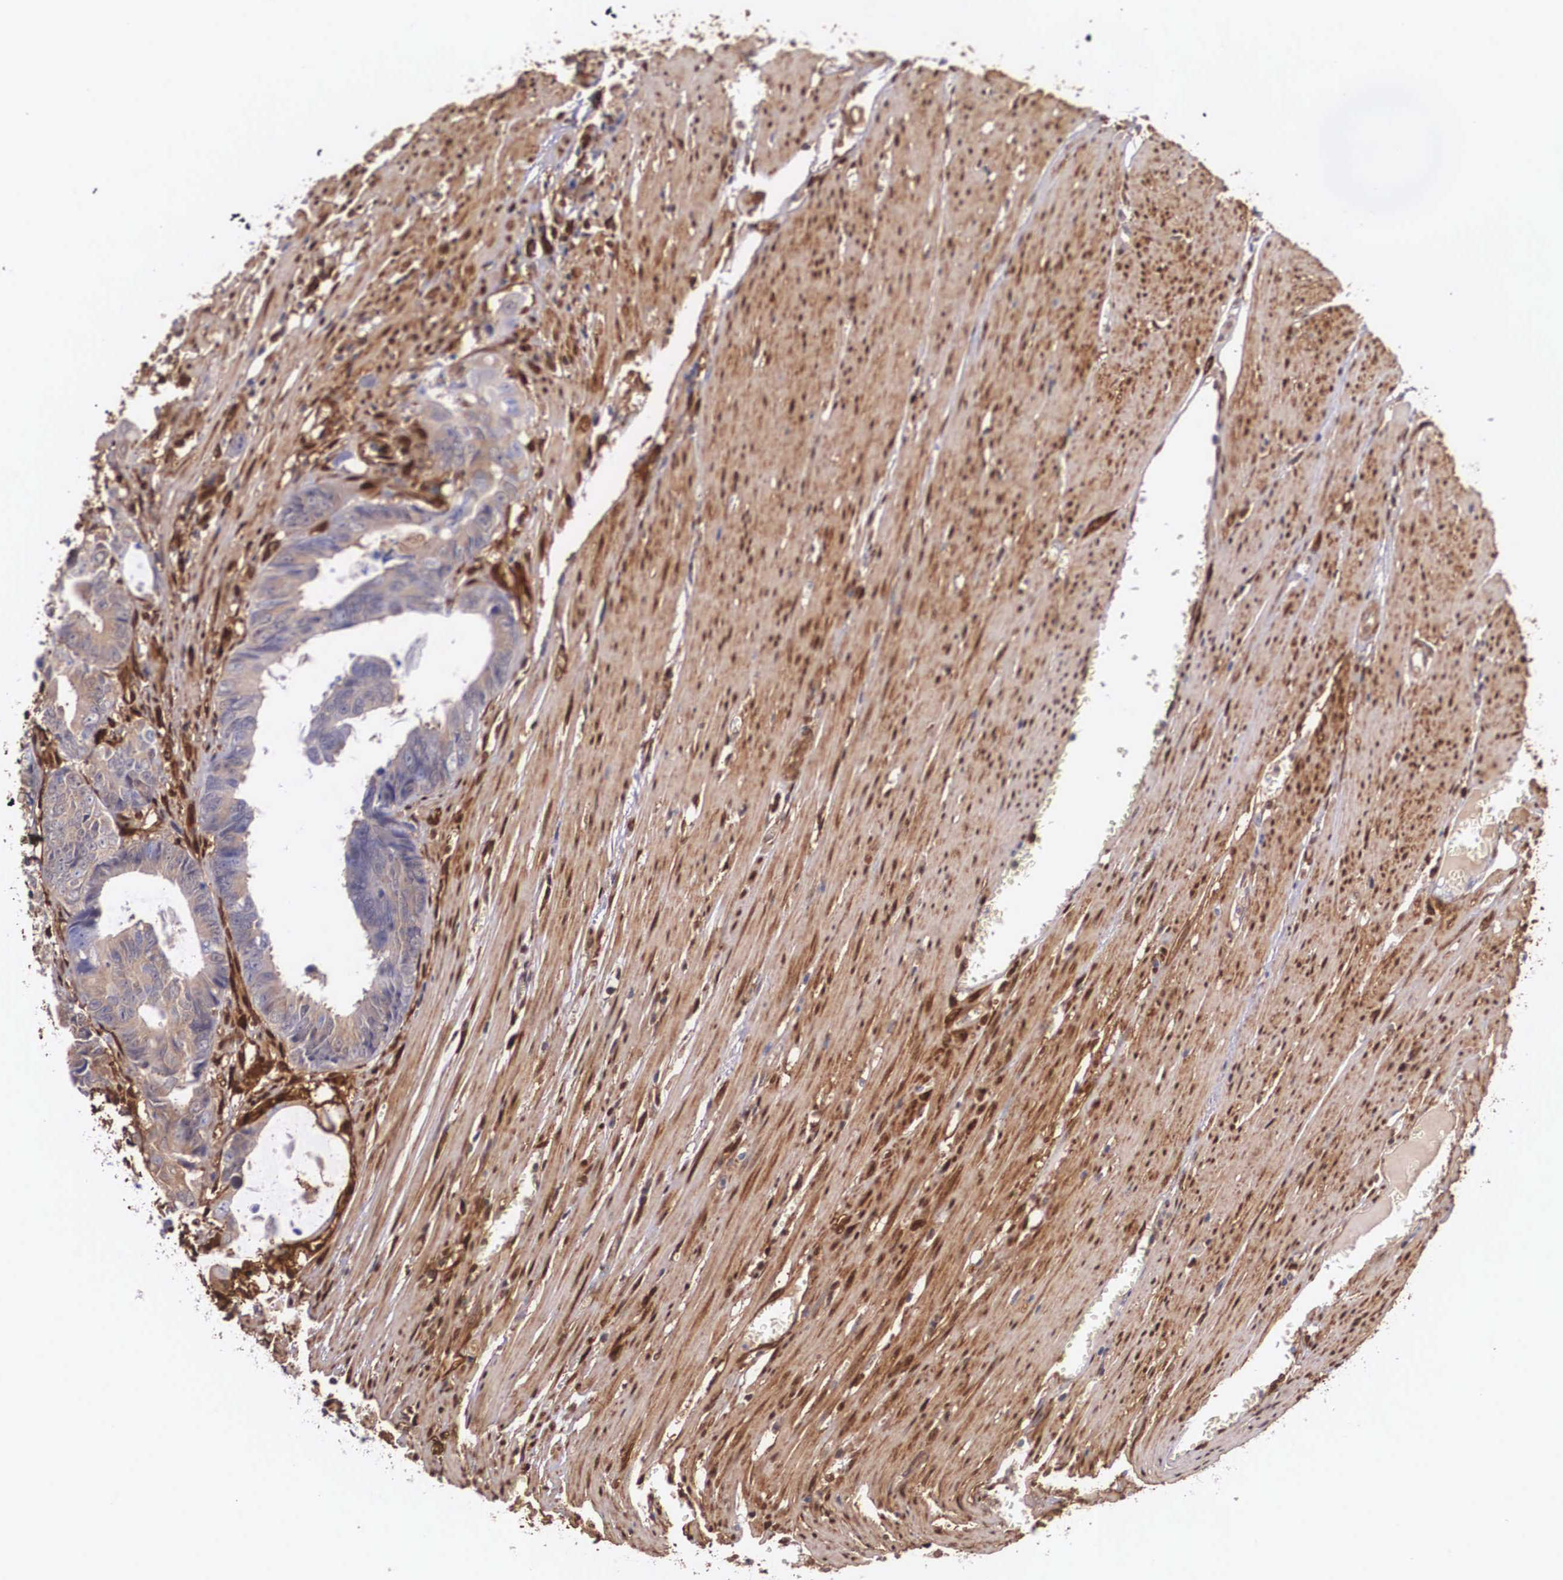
{"staining": {"intensity": "weak", "quantity": ">75%", "location": "cytoplasmic/membranous"}, "tissue": "colorectal cancer", "cell_type": "Tumor cells", "image_type": "cancer", "snomed": [{"axis": "morphology", "description": "Adenocarcinoma, NOS"}, {"axis": "topography", "description": "Rectum"}], "caption": "This is a micrograph of immunohistochemistry staining of colorectal adenocarcinoma, which shows weak staining in the cytoplasmic/membranous of tumor cells.", "gene": "LGALS1", "patient": {"sex": "female", "age": 98}}